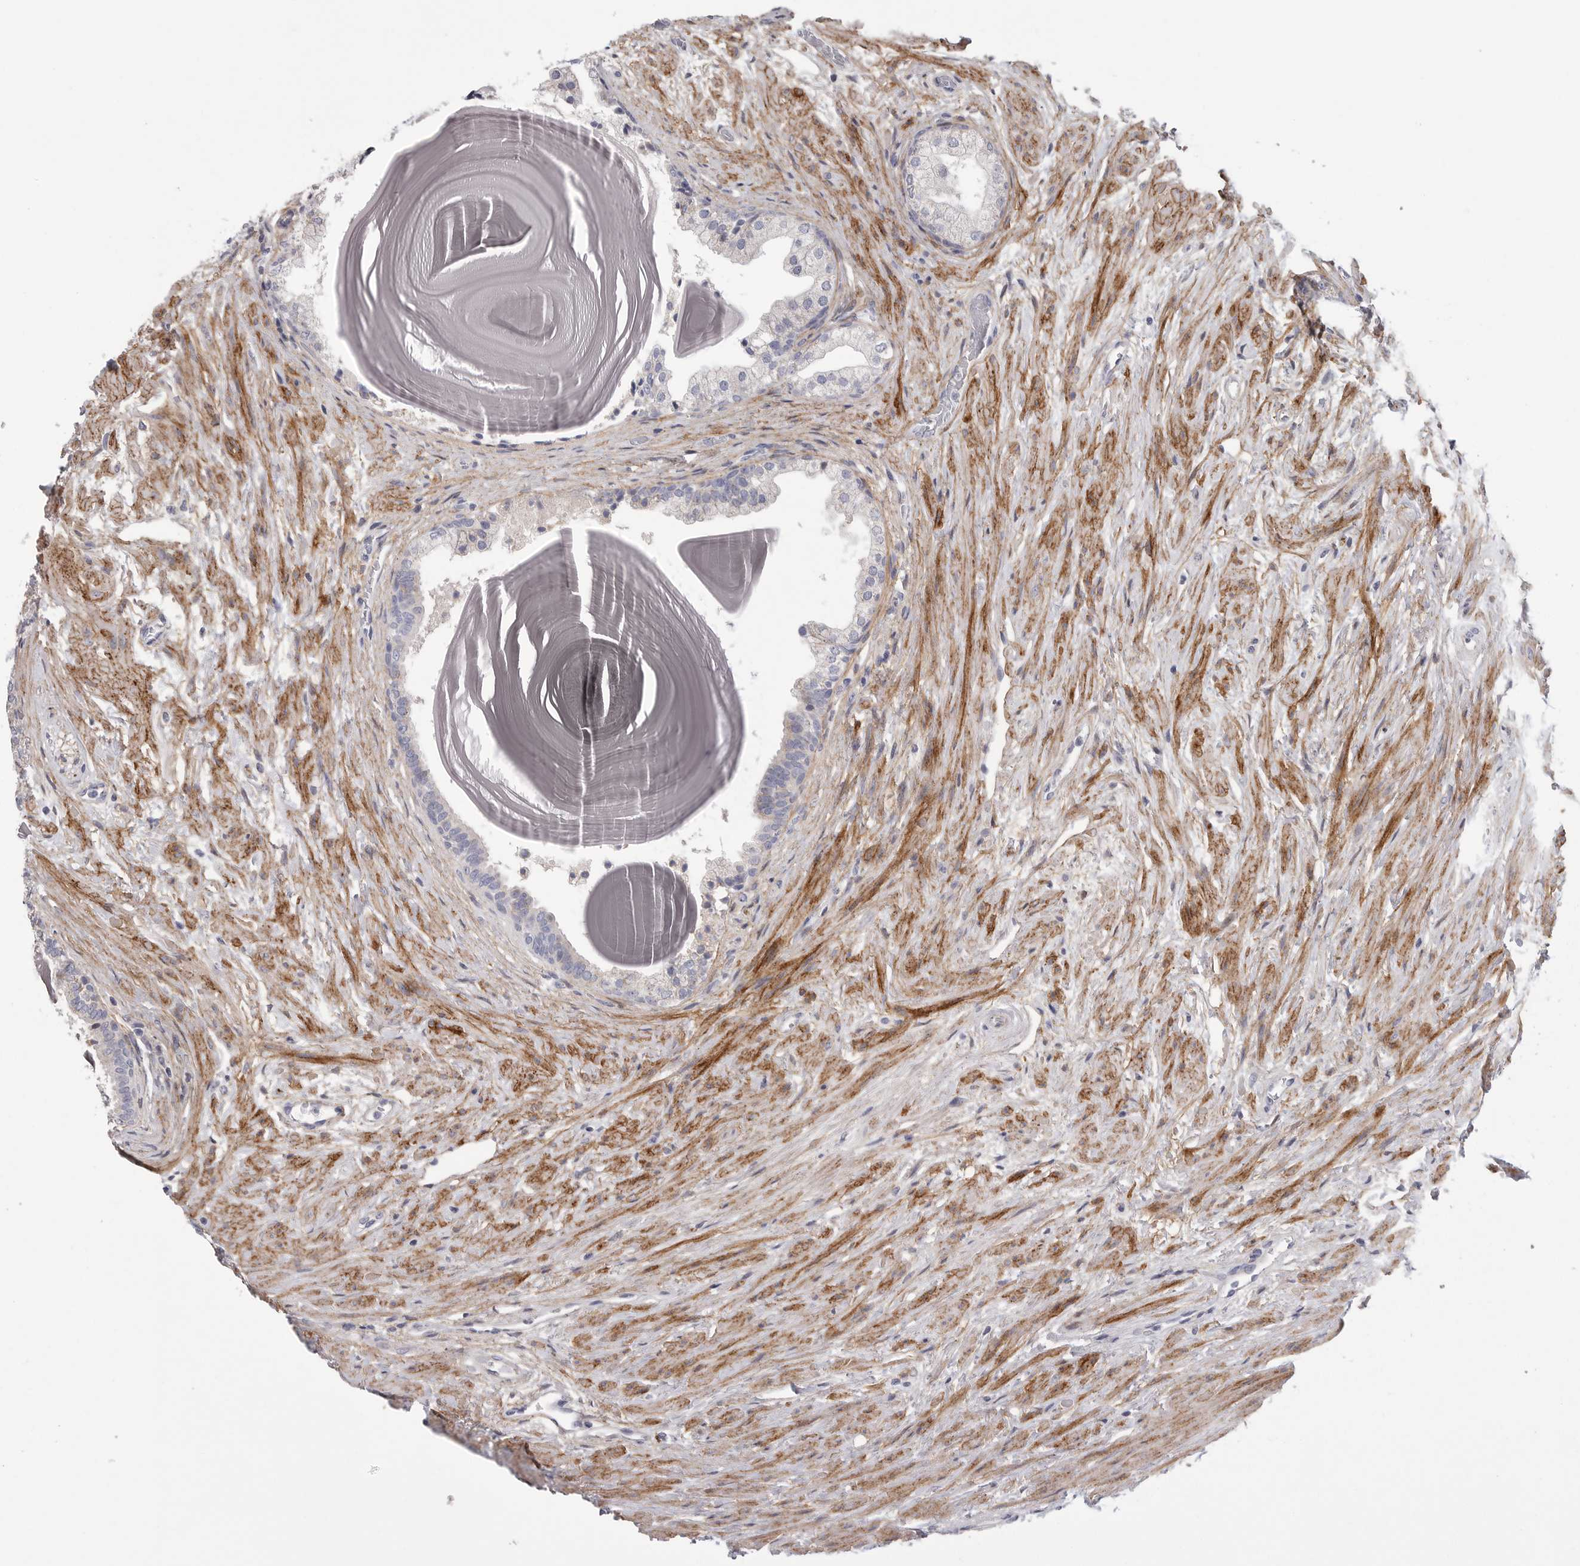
{"staining": {"intensity": "negative", "quantity": "none", "location": "none"}, "tissue": "prostate", "cell_type": "Glandular cells", "image_type": "normal", "snomed": [{"axis": "morphology", "description": "Normal tissue, NOS"}, {"axis": "topography", "description": "Prostate"}], "caption": "DAB immunohistochemical staining of unremarkable human prostate reveals no significant staining in glandular cells.", "gene": "SDC3", "patient": {"sex": "male", "age": 48}}